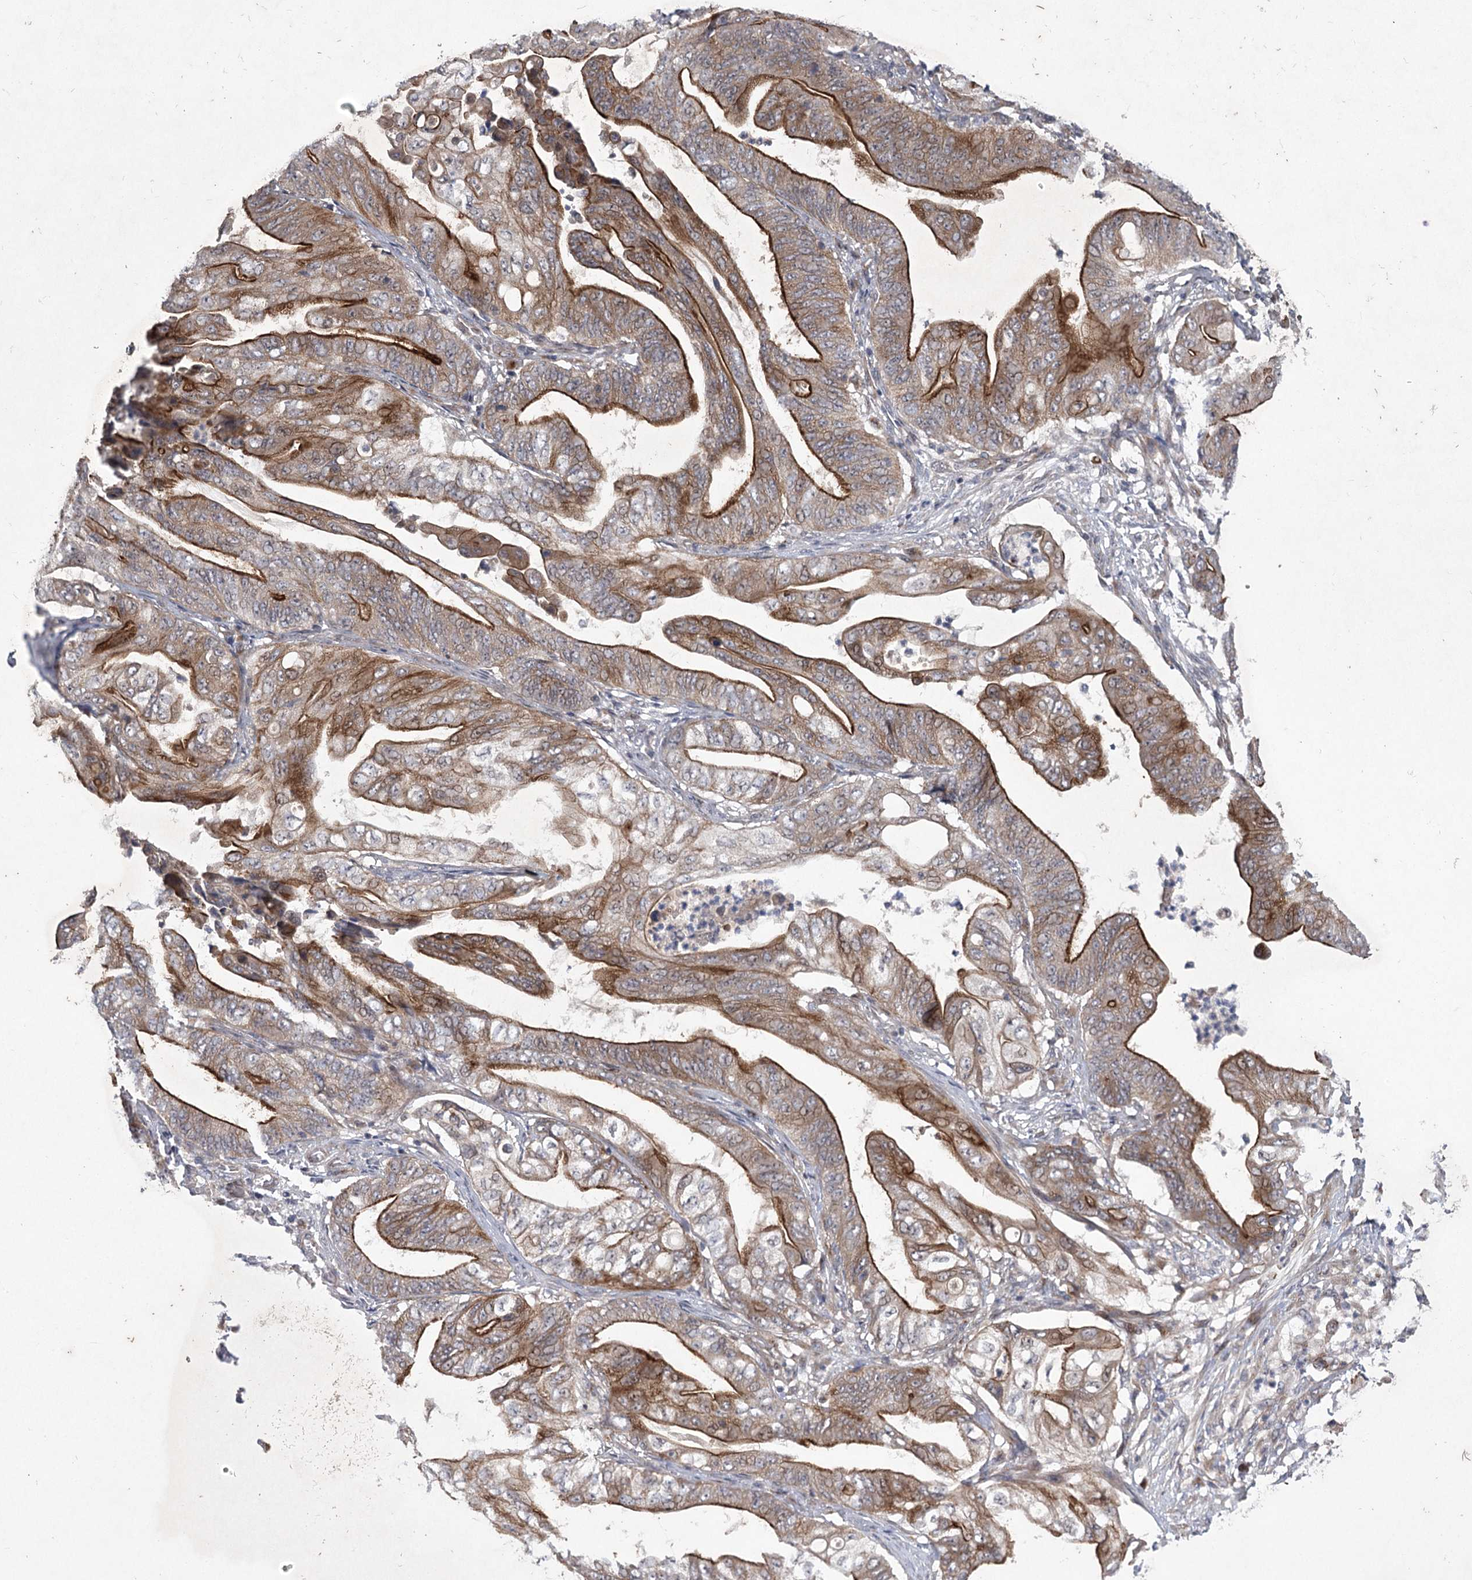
{"staining": {"intensity": "strong", "quantity": ">75%", "location": "cytoplasmic/membranous"}, "tissue": "stomach cancer", "cell_type": "Tumor cells", "image_type": "cancer", "snomed": [{"axis": "morphology", "description": "Adenocarcinoma, NOS"}, {"axis": "topography", "description": "Stomach"}], "caption": "A brown stain shows strong cytoplasmic/membranous expression of a protein in human stomach cancer tumor cells.", "gene": "METTL24", "patient": {"sex": "female", "age": 73}}